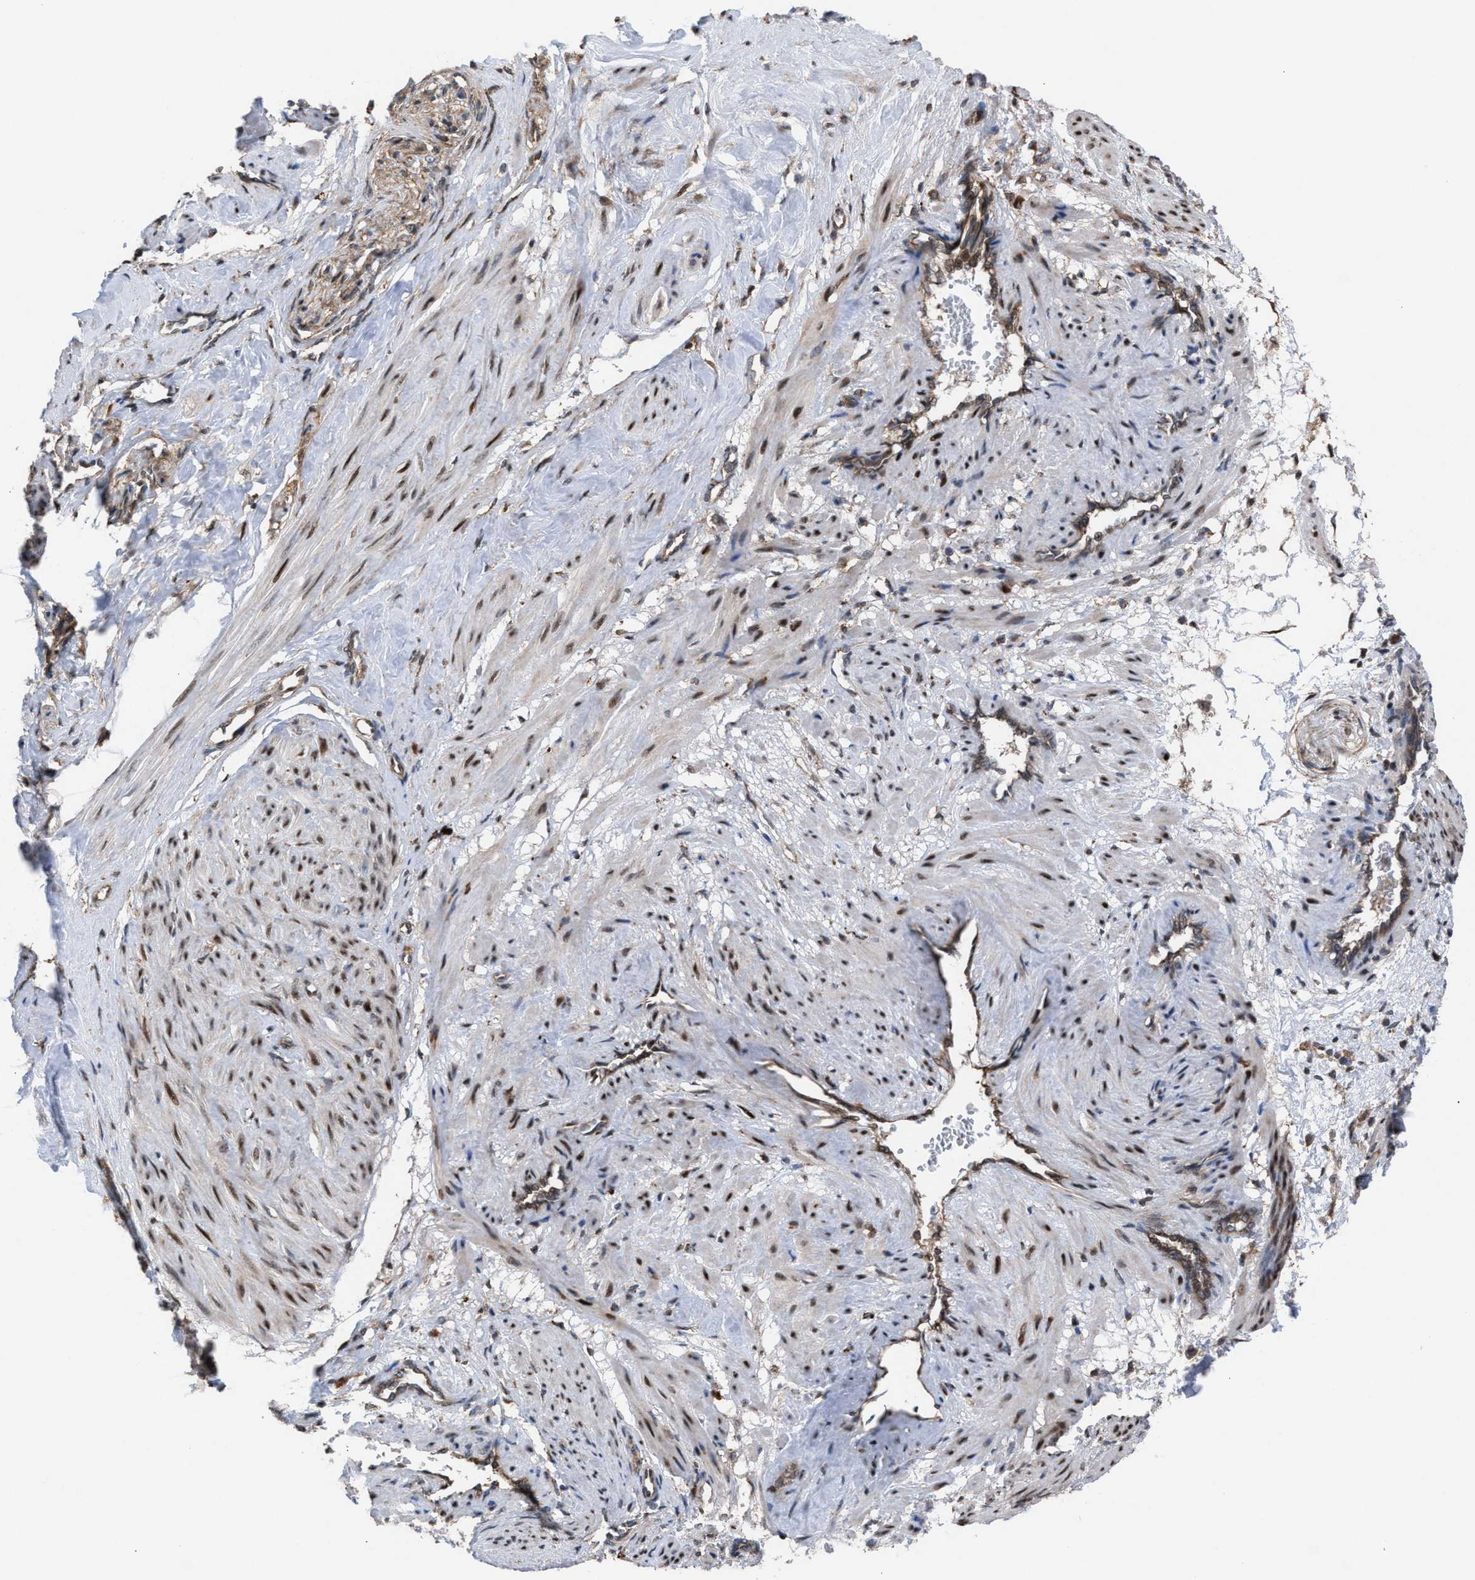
{"staining": {"intensity": "strong", "quantity": ">75%", "location": "nuclear"}, "tissue": "smooth muscle", "cell_type": "Smooth muscle cells", "image_type": "normal", "snomed": [{"axis": "morphology", "description": "Normal tissue, NOS"}, {"axis": "topography", "description": "Endometrium"}], "caption": "Smooth muscle stained with immunohistochemistry displays strong nuclear staining in about >75% of smooth muscle cells.", "gene": "TP53BP2", "patient": {"sex": "female", "age": 33}}